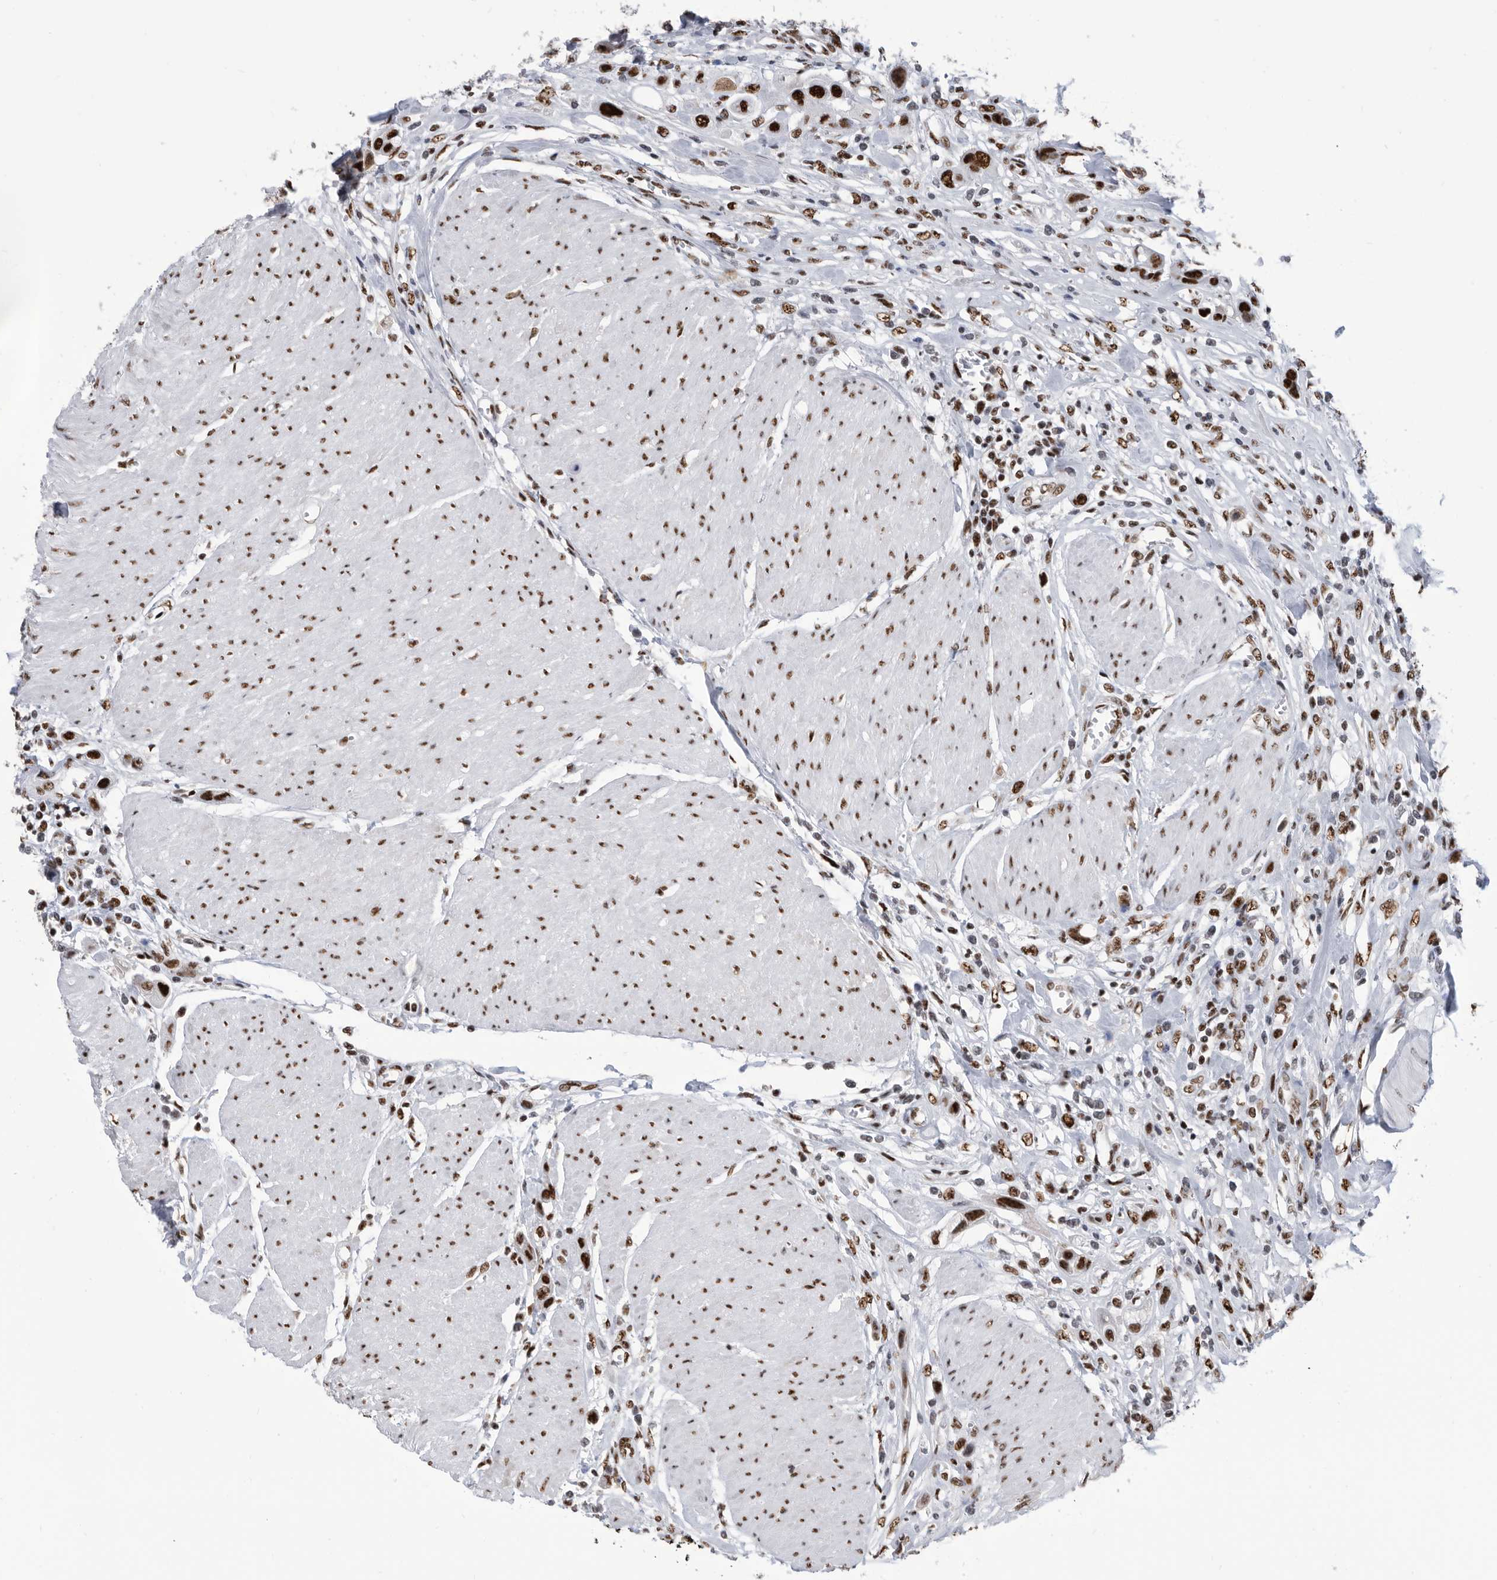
{"staining": {"intensity": "strong", "quantity": ">75%", "location": "nuclear"}, "tissue": "urothelial cancer", "cell_type": "Tumor cells", "image_type": "cancer", "snomed": [{"axis": "morphology", "description": "Urothelial carcinoma, High grade"}, {"axis": "topography", "description": "Urinary bladder"}], "caption": "IHC histopathology image of human high-grade urothelial carcinoma stained for a protein (brown), which shows high levels of strong nuclear staining in about >75% of tumor cells.", "gene": "SF3A1", "patient": {"sex": "male", "age": 50}}